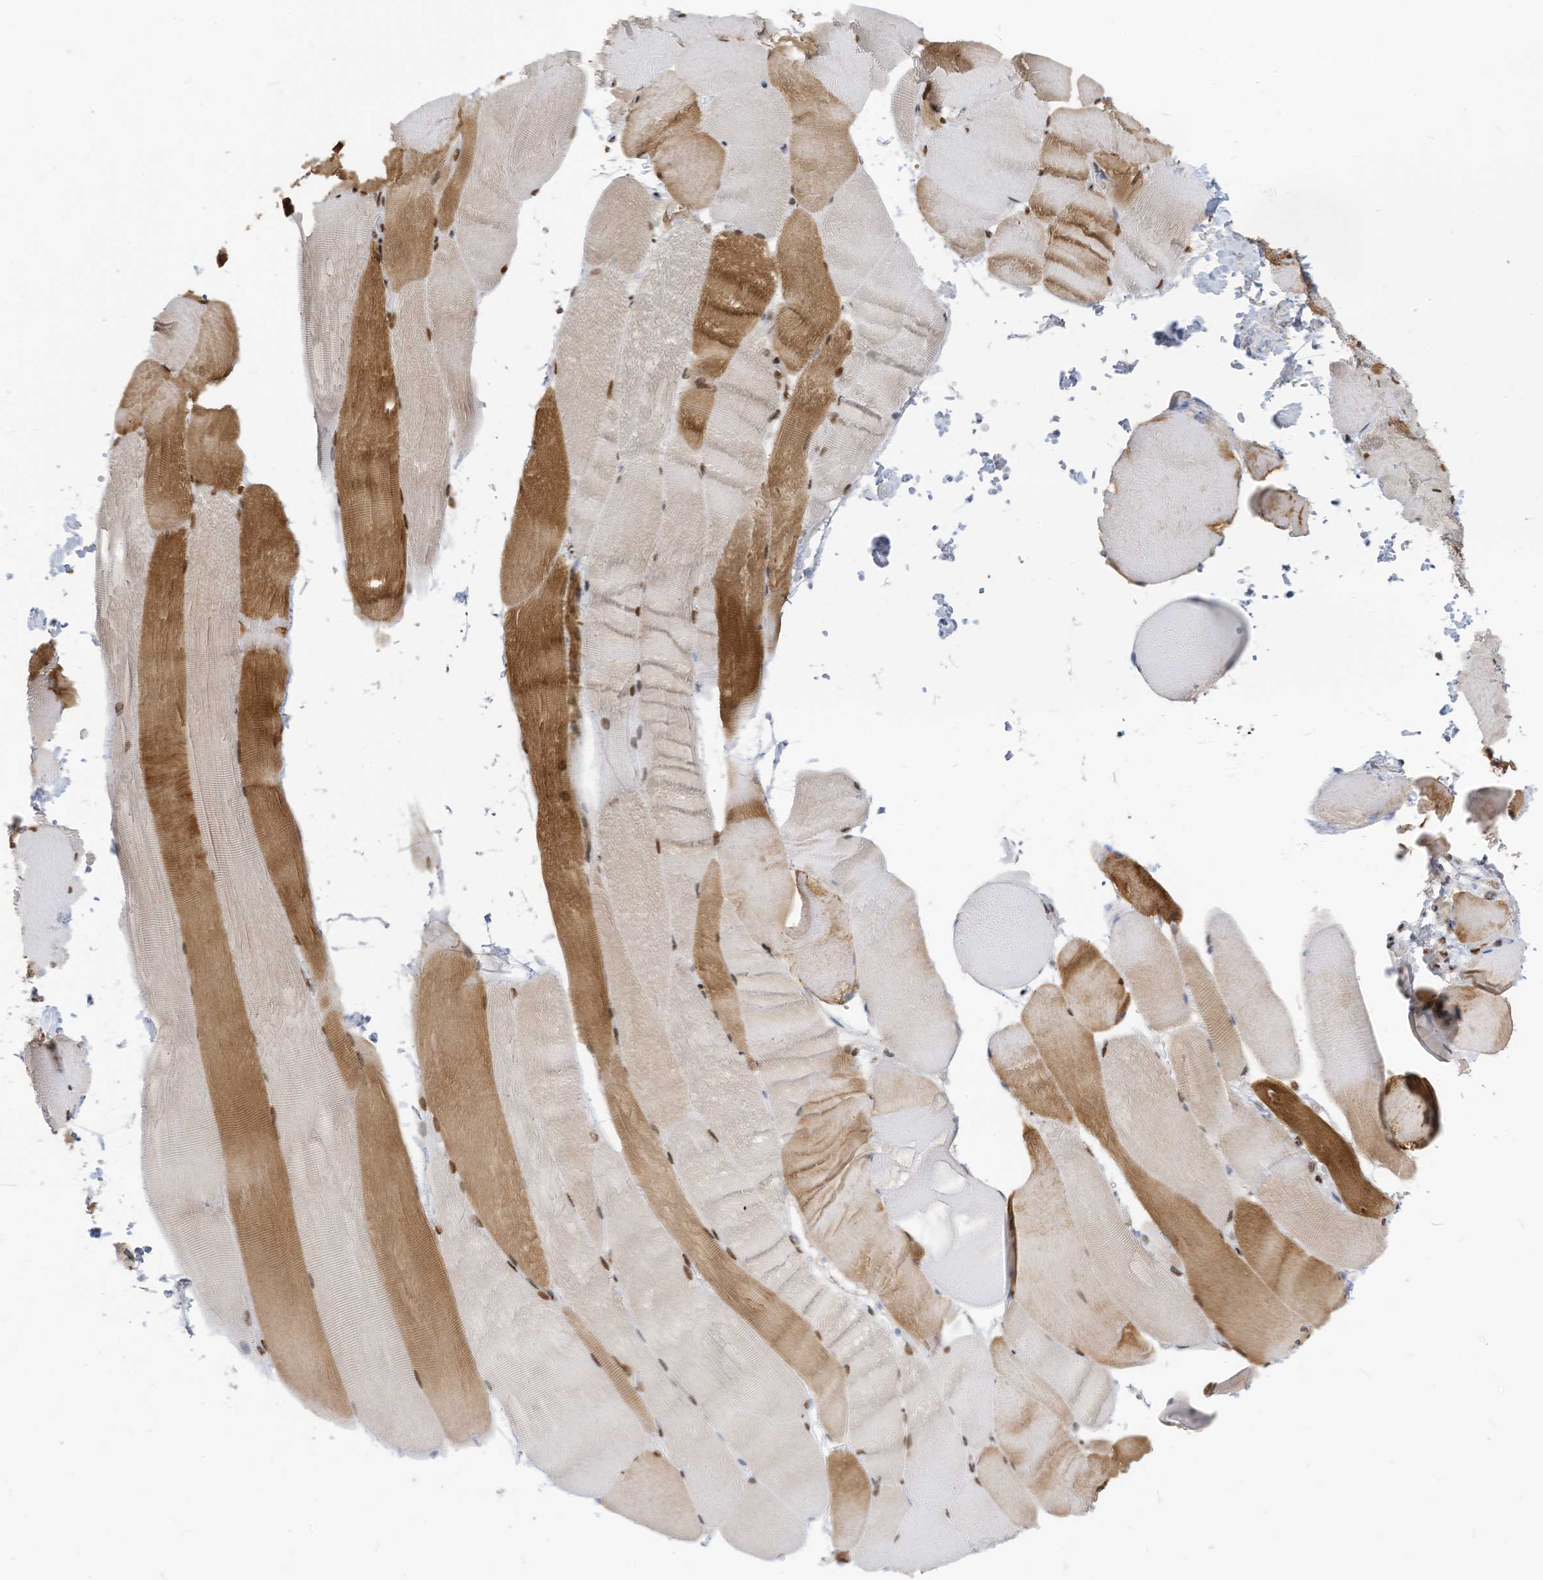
{"staining": {"intensity": "moderate", "quantity": ">75%", "location": "cytoplasmic/membranous,nuclear"}, "tissue": "skeletal muscle", "cell_type": "Myocytes", "image_type": "normal", "snomed": [{"axis": "morphology", "description": "Normal tissue, NOS"}, {"axis": "topography", "description": "Skeletal muscle"}, {"axis": "topography", "description": "Parathyroid gland"}], "caption": "Immunohistochemistry image of benign human skeletal muscle stained for a protein (brown), which displays medium levels of moderate cytoplasmic/membranous,nuclear expression in about >75% of myocytes.", "gene": "KHSRP", "patient": {"sex": "female", "age": 37}}